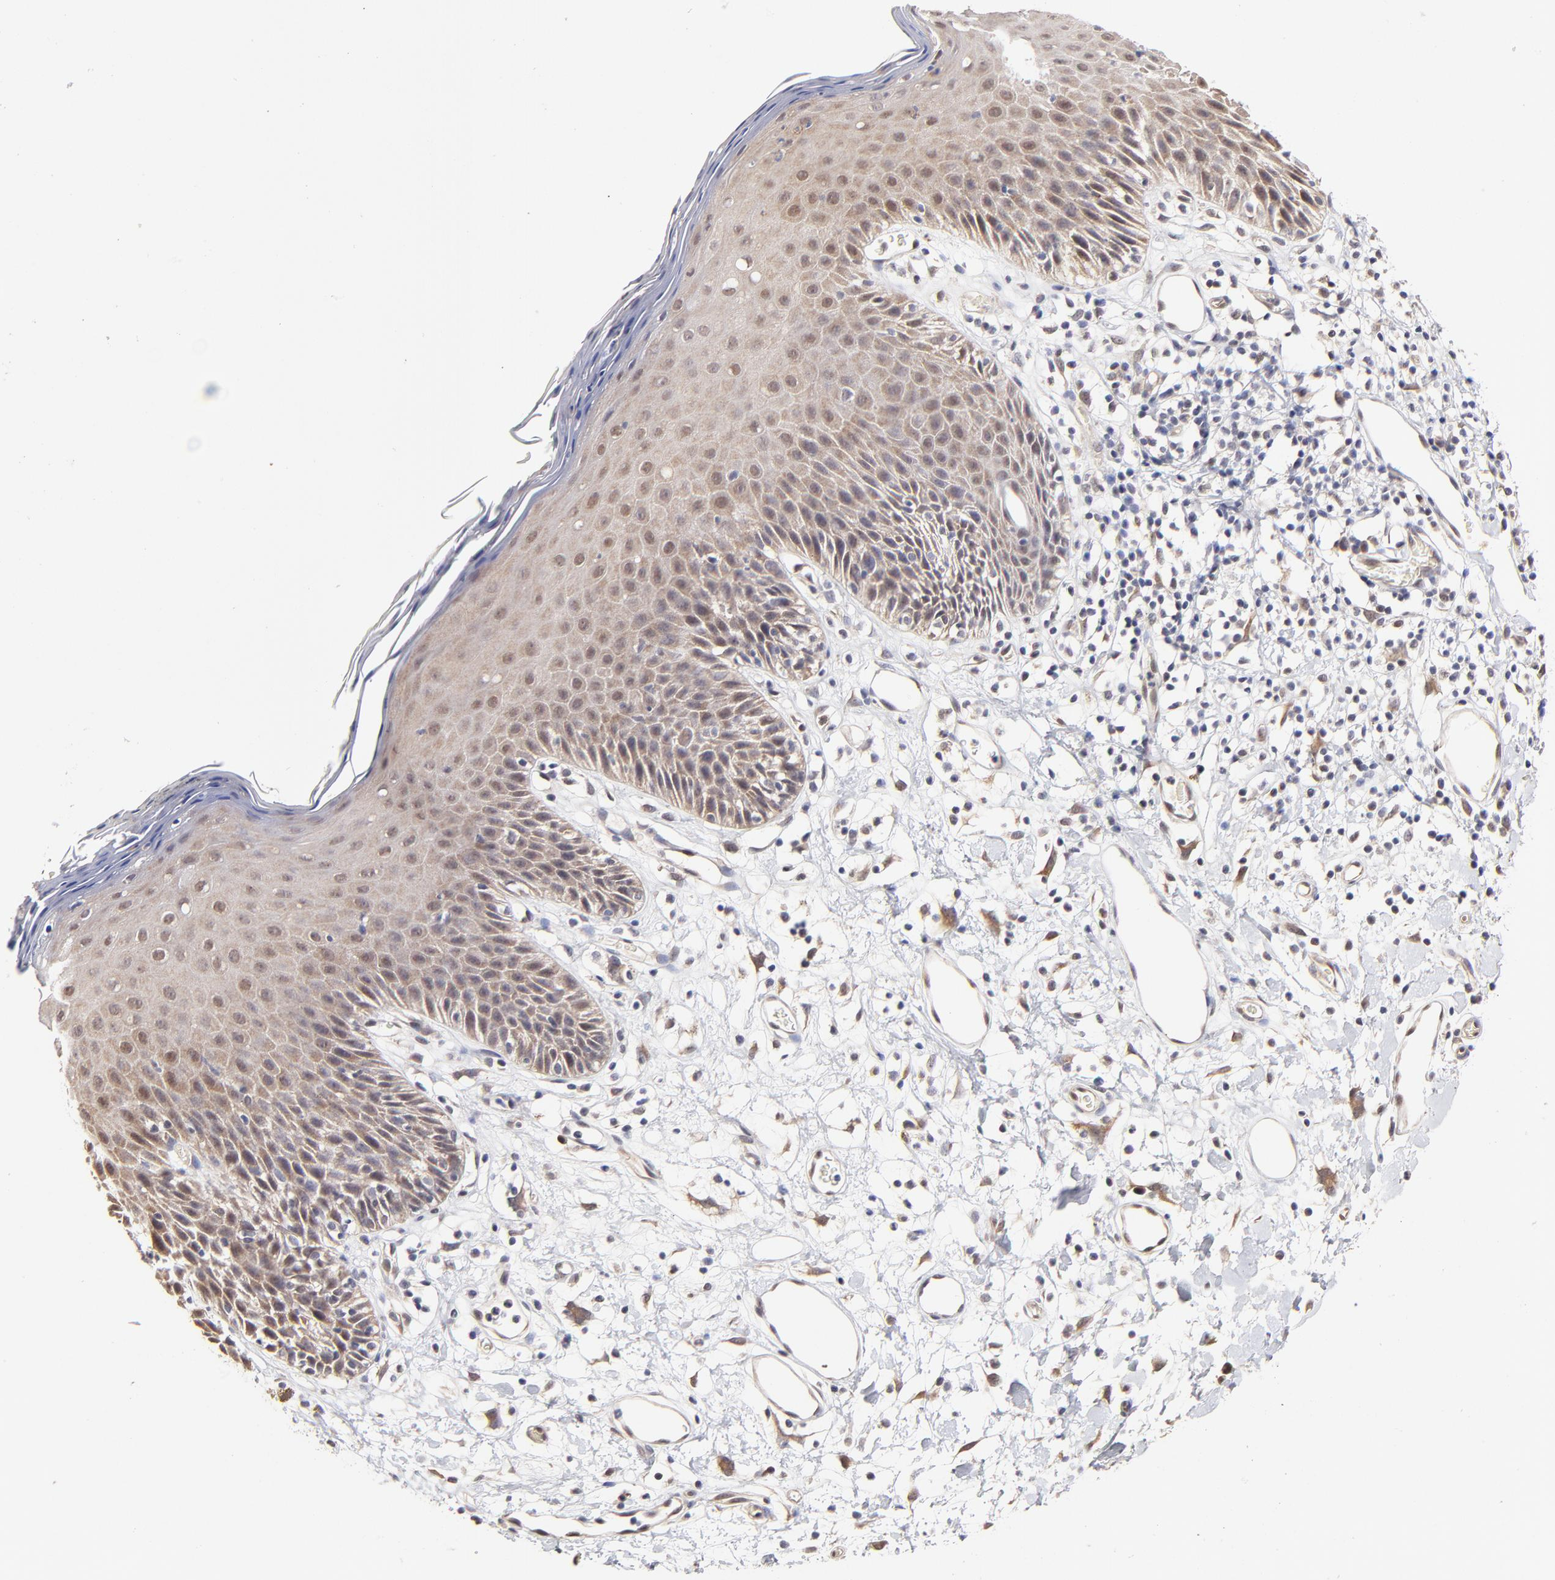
{"staining": {"intensity": "moderate", "quantity": ">75%", "location": "cytoplasmic/membranous,nuclear"}, "tissue": "skin", "cell_type": "Epidermal cells", "image_type": "normal", "snomed": [{"axis": "morphology", "description": "Normal tissue, NOS"}, {"axis": "topography", "description": "Vulva"}, {"axis": "topography", "description": "Peripheral nerve tissue"}], "caption": "Approximately >75% of epidermal cells in normal skin display moderate cytoplasmic/membranous,nuclear protein expression as visualized by brown immunohistochemical staining.", "gene": "ZNF10", "patient": {"sex": "female", "age": 68}}